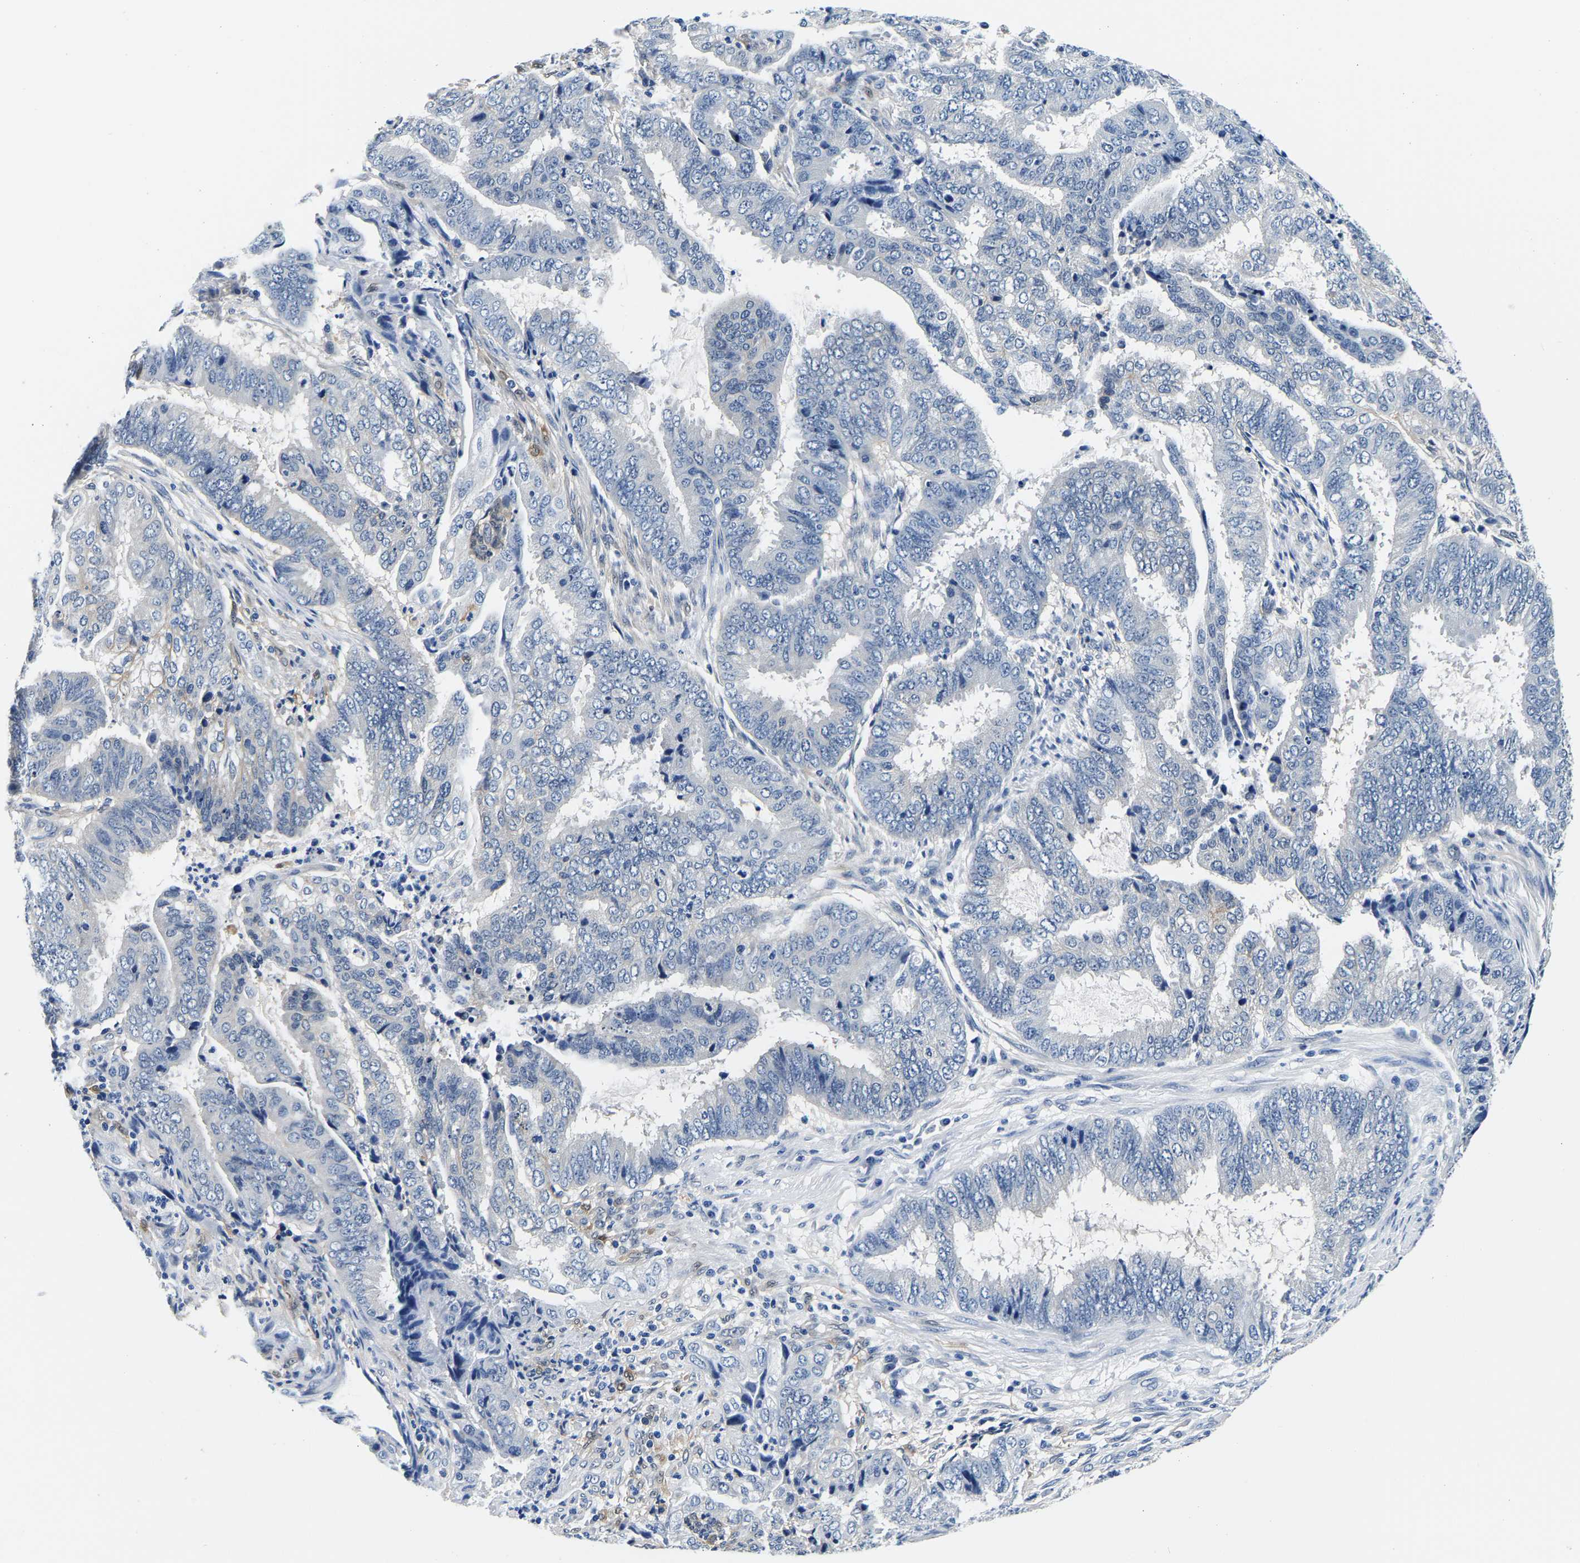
{"staining": {"intensity": "negative", "quantity": "none", "location": "none"}, "tissue": "endometrial cancer", "cell_type": "Tumor cells", "image_type": "cancer", "snomed": [{"axis": "morphology", "description": "Adenocarcinoma, NOS"}, {"axis": "topography", "description": "Endometrium"}], "caption": "This is an IHC micrograph of adenocarcinoma (endometrial). There is no staining in tumor cells.", "gene": "ACO1", "patient": {"sex": "female", "age": 51}}